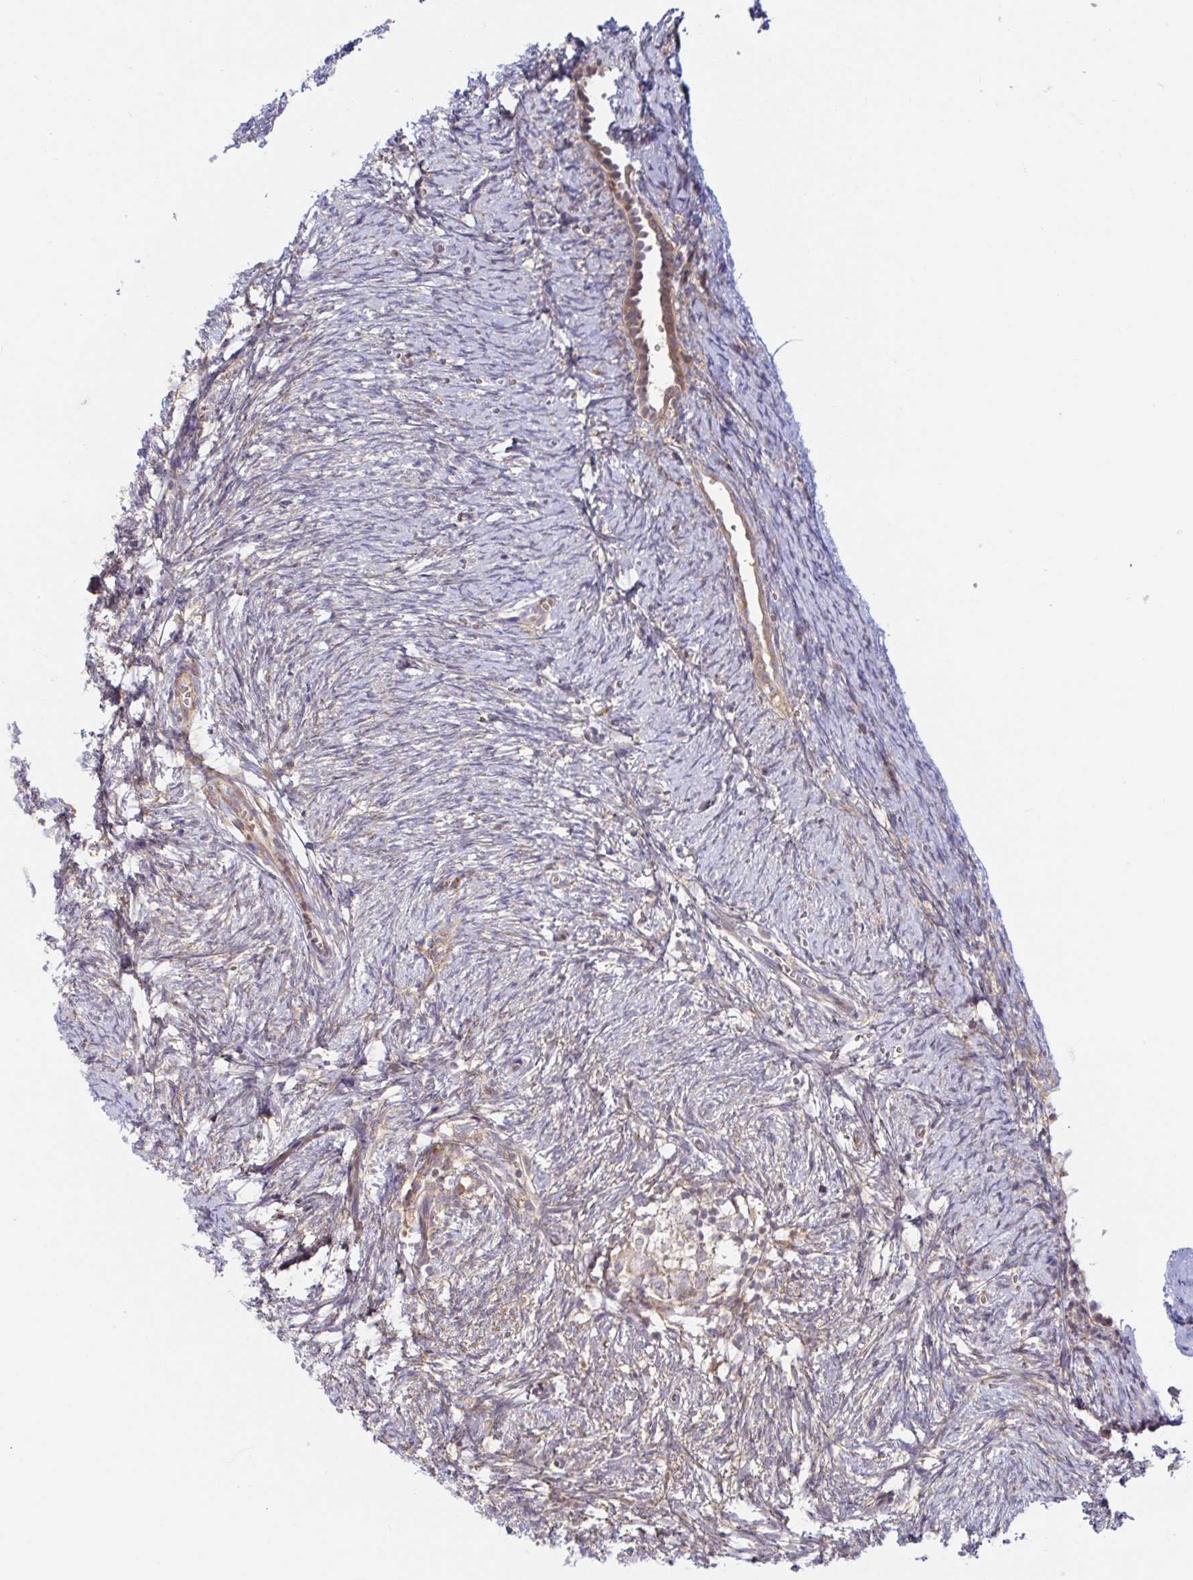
{"staining": {"intensity": "weak", "quantity": "25%-75%", "location": "cytoplasmic/membranous"}, "tissue": "ovary", "cell_type": "Ovarian stroma cells", "image_type": "normal", "snomed": [{"axis": "morphology", "description": "Normal tissue, NOS"}, {"axis": "topography", "description": "Ovary"}], "caption": "An immunohistochemistry photomicrograph of normal tissue is shown. Protein staining in brown highlights weak cytoplasmic/membranous positivity in ovary within ovarian stroma cells. (brown staining indicates protein expression, while blue staining denotes nuclei).", "gene": "LARP1", "patient": {"sex": "female", "age": 41}}